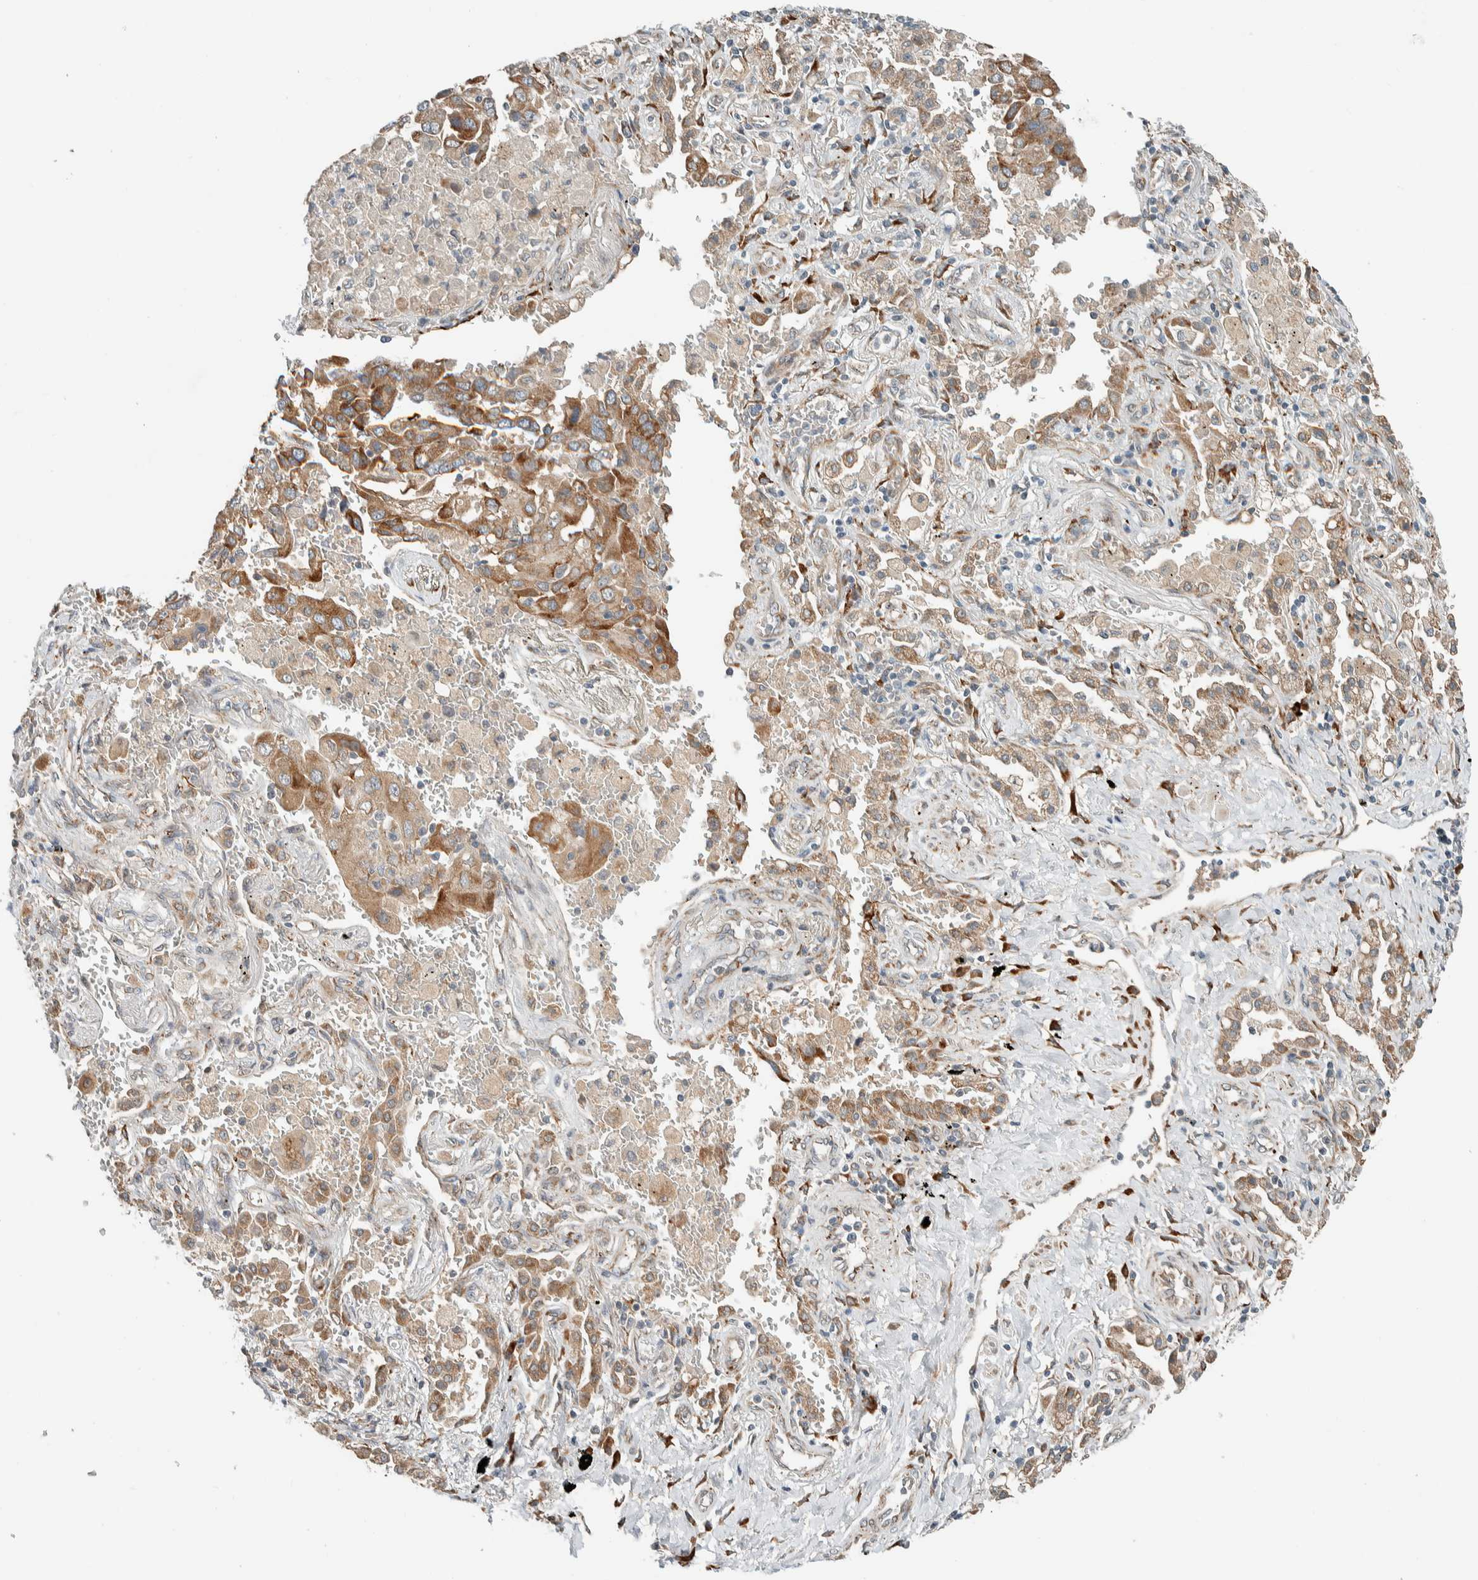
{"staining": {"intensity": "moderate", "quantity": ">75%", "location": "cytoplasmic/membranous"}, "tissue": "lung cancer", "cell_type": "Tumor cells", "image_type": "cancer", "snomed": [{"axis": "morphology", "description": "Adenocarcinoma, NOS"}, {"axis": "topography", "description": "Lung"}], "caption": "The immunohistochemical stain highlights moderate cytoplasmic/membranous staining in tumor cells of lung cancer (adenocarcinoma) tissue.", "gene": "CTBP2", "patient": {"sex": "female", "age": 65}}